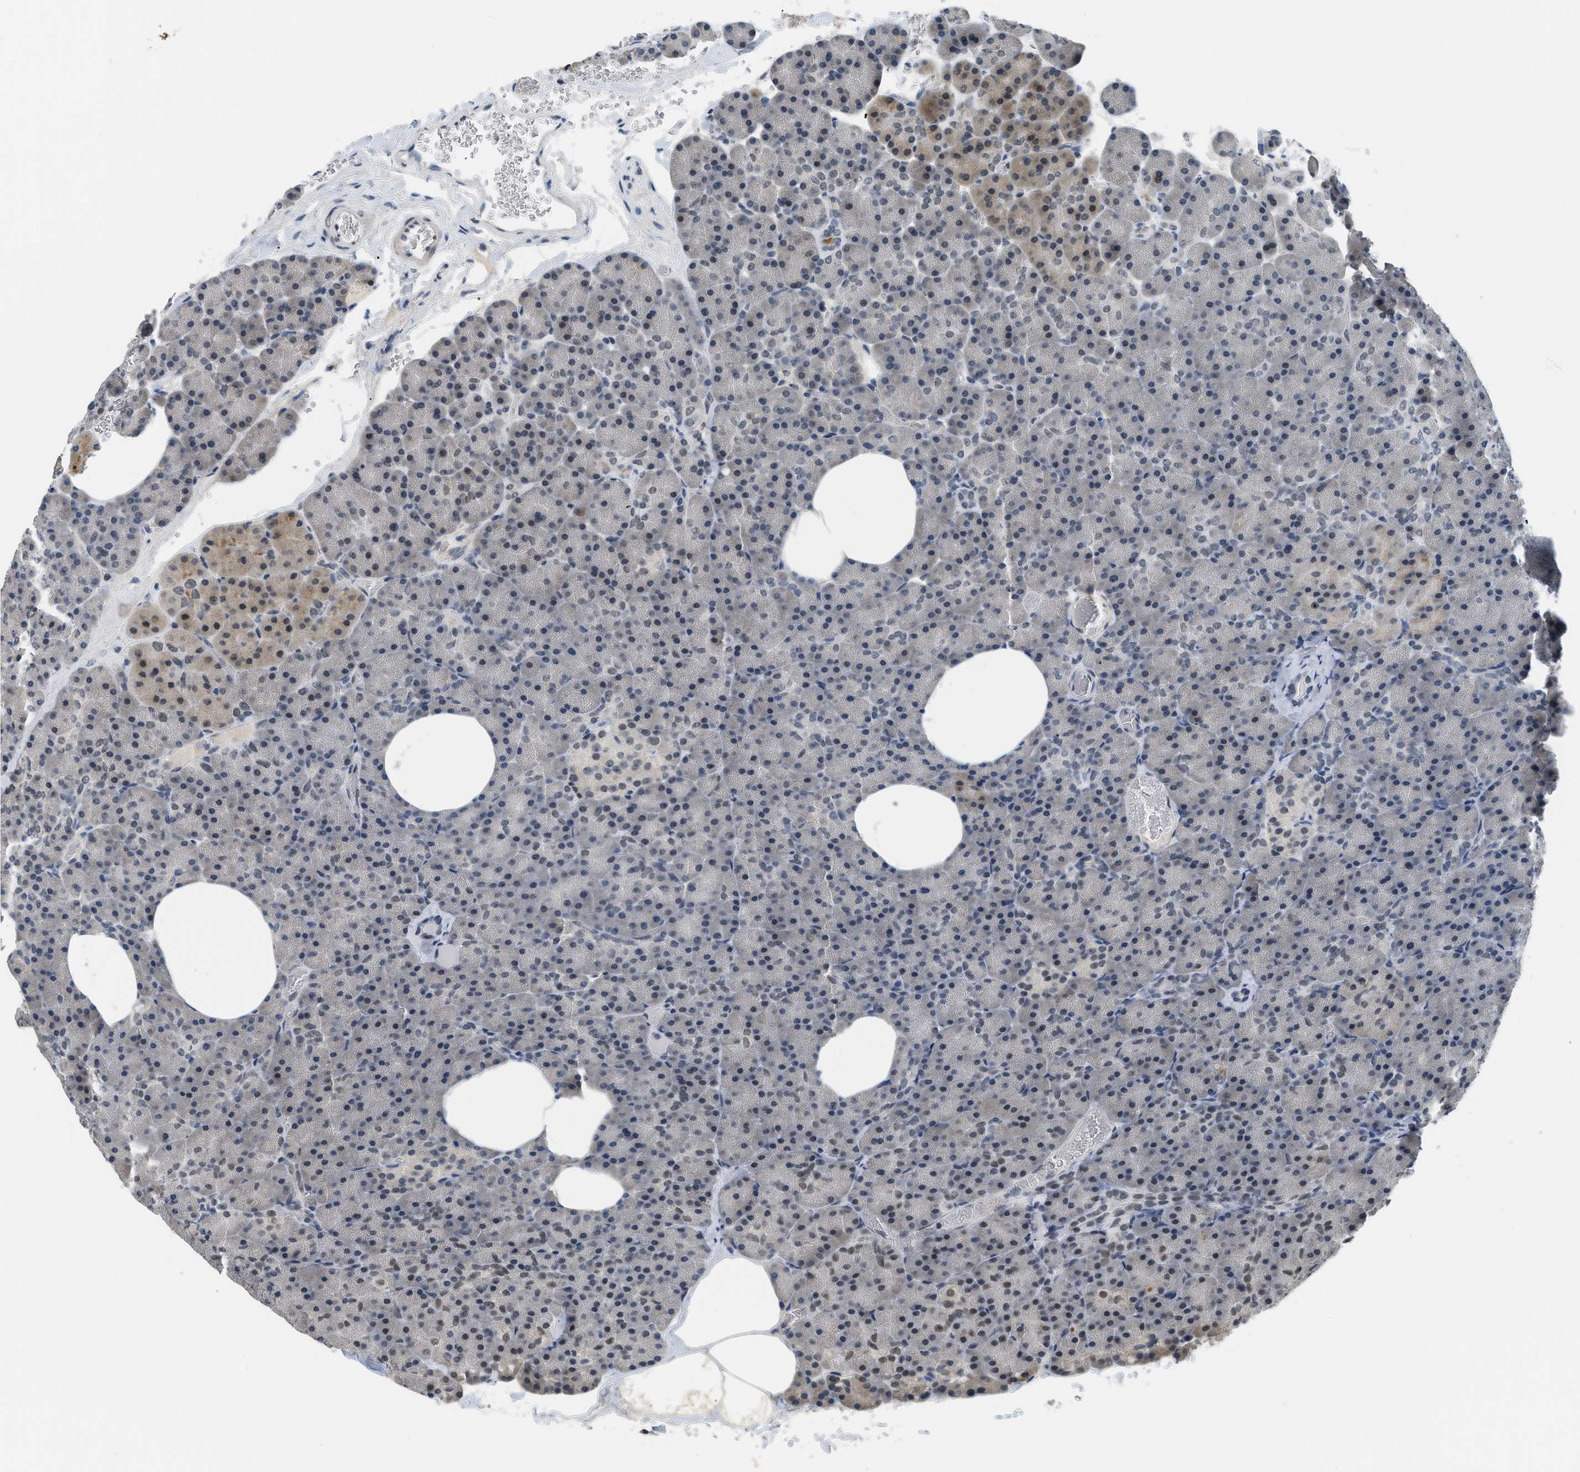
{"staining": {"intensity": "moderate", "quantity": "25%-75%", "location": "nuclear"}, "tissue": "pancreas", "cell_type": "Exocrine glandular cells", "image_type": "normal", "snomed": [{"axis": "morphology", "description": "Normal tissue, NOS"}, {"axis": "topography", "description": "Pancreas"}], "caption": "A medium amount of moderate nuclear positivity is present in approximately 25%-75% of exocrine glandular cells in benign pancreas.", "gene": "MZF1", "patient": {"sex": "female", "age": 35}}